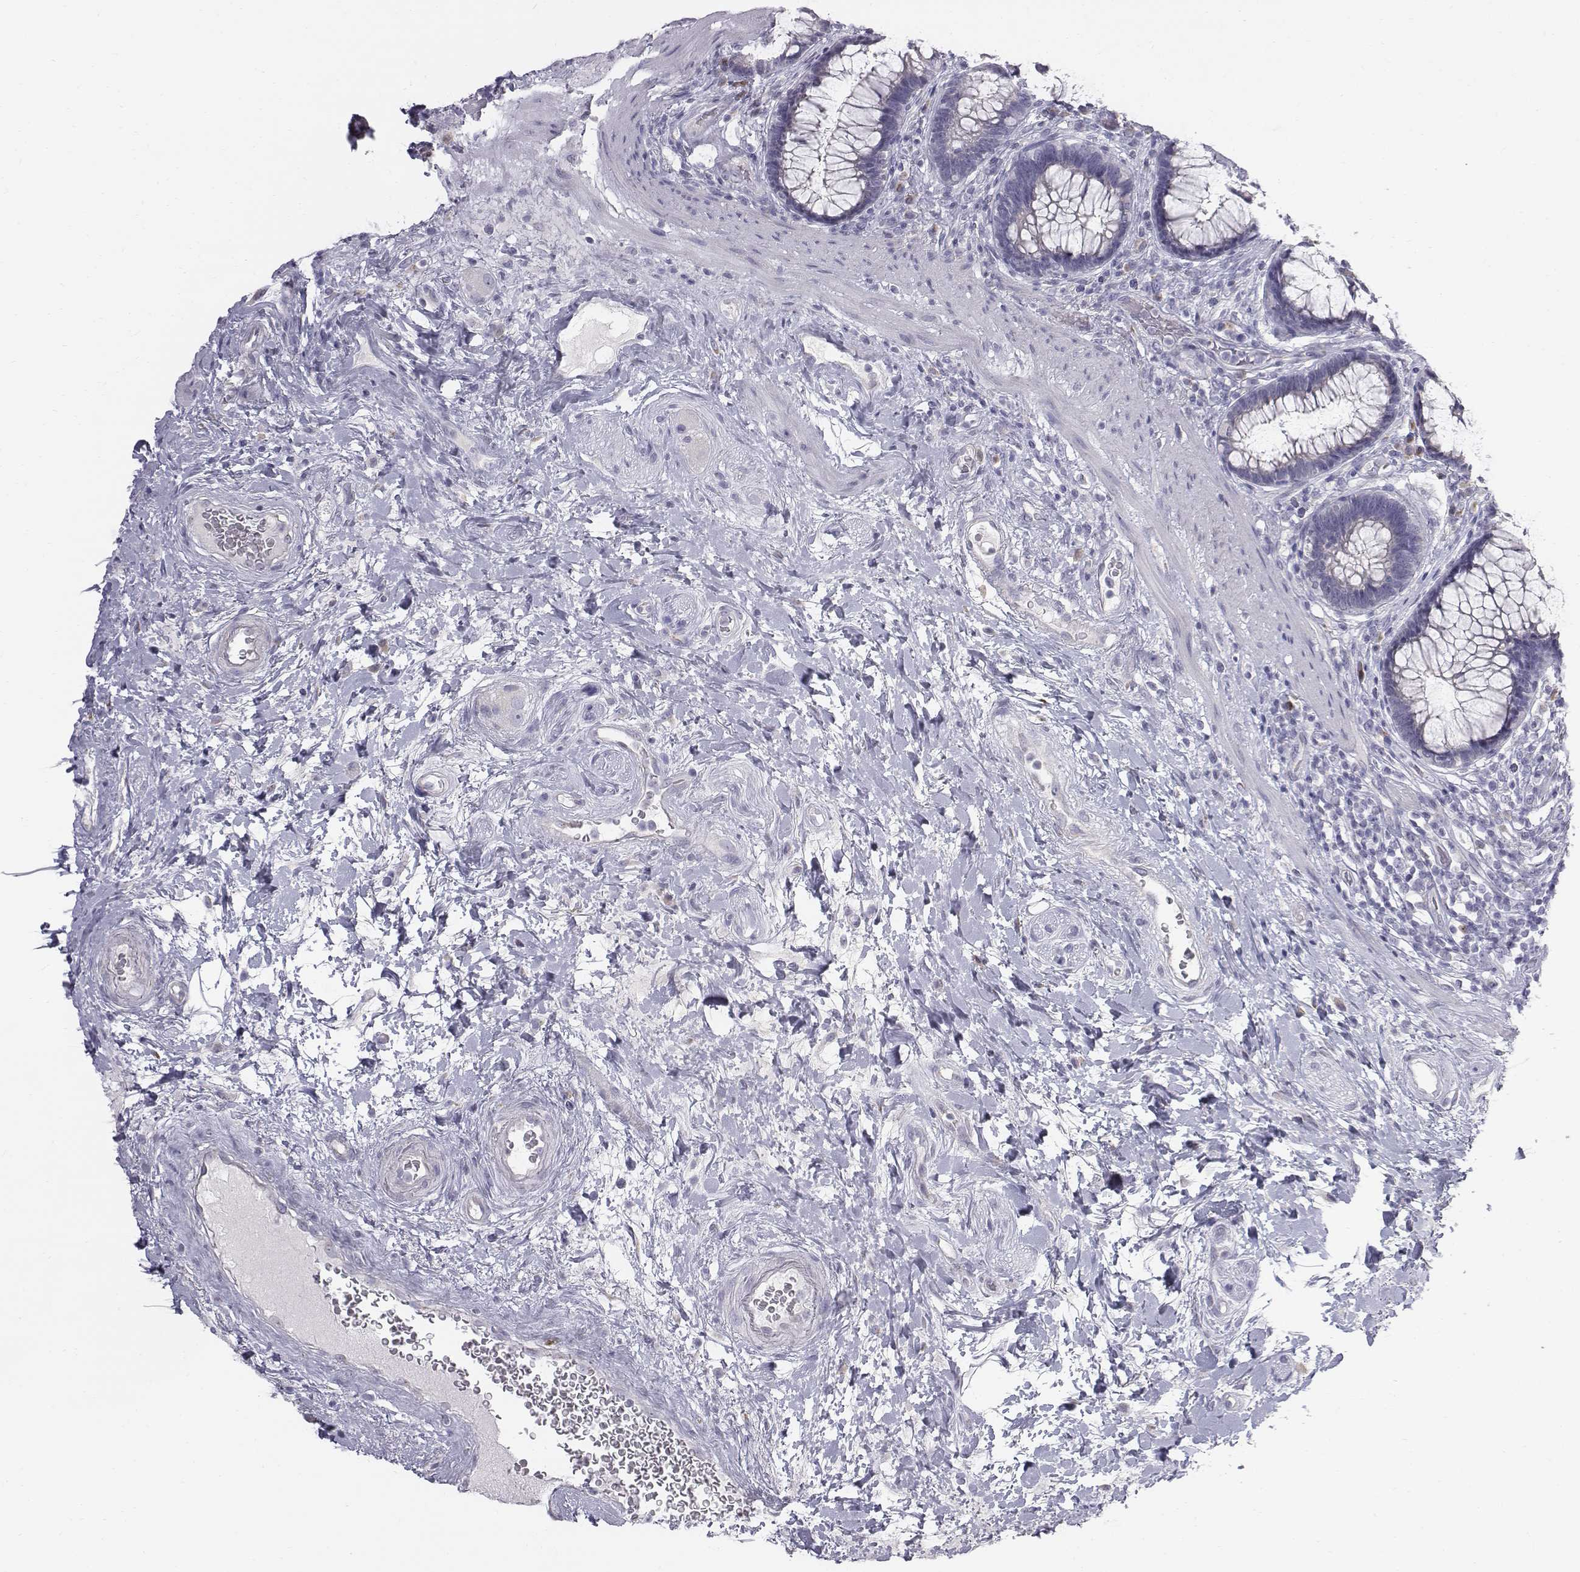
{"staining": {"intensity": "negative", "quantity": "none", "location": "none"}, "tissue": "rectum", "cell_type": "Glandular cells", "image_type": "normal", "snomed": [{"axis": "morphology", "description": "Normal tissue, NOS"}, {"axis": "topography", "description": "Rectum"}], "caption": "This is a histopathology image of IHC staining of unremarkable rectum, which shows no positivity in glandular cells.", "gene": "C6orf58", "patient": {"sex": "male", "age": 72}}